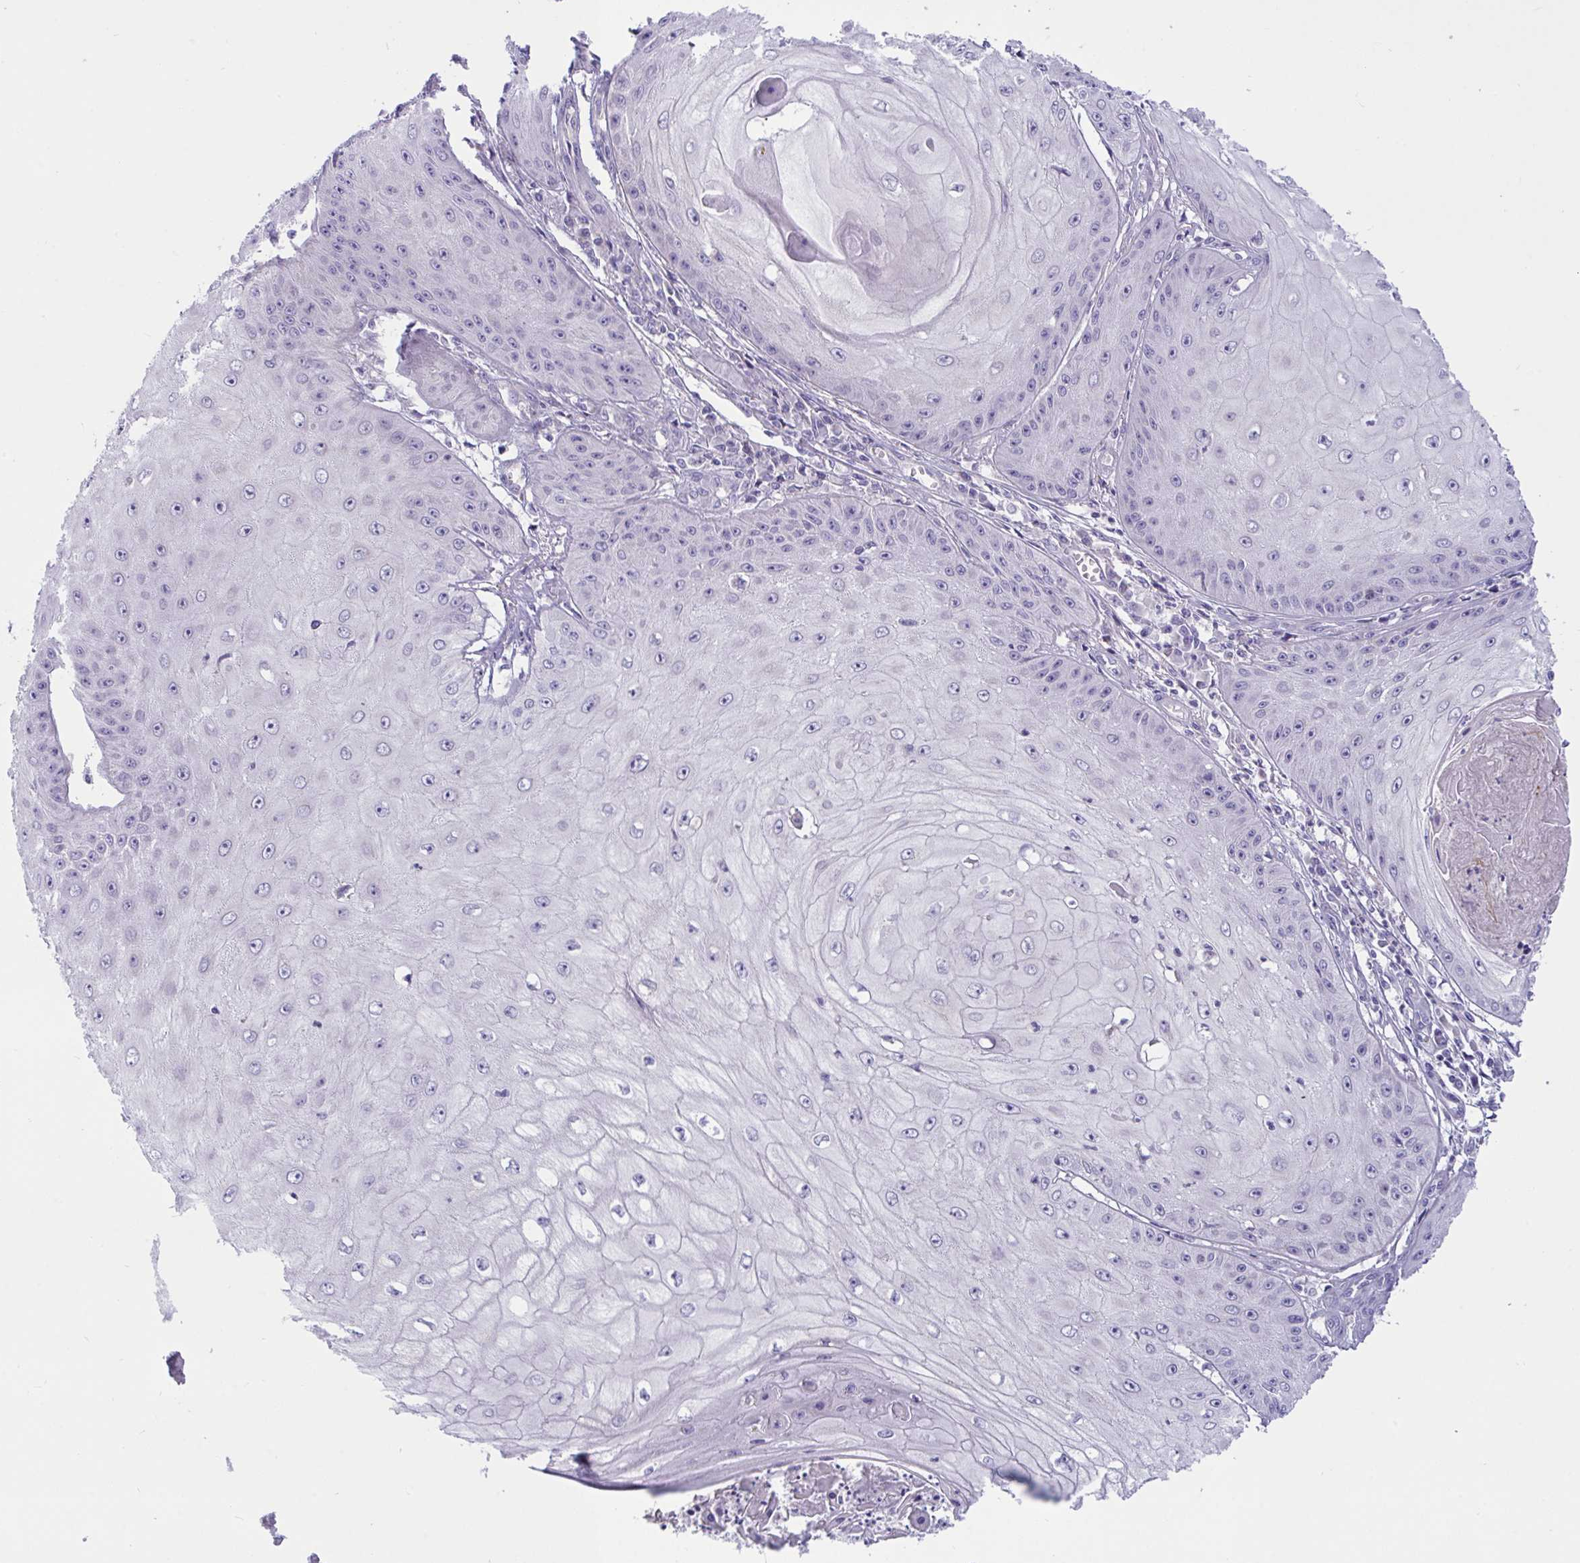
{"staining": {"intensity": "negative", "quantity": "none", "location": "none"}, "tissue": "skin cancer", "cell_type": "Tumor cells", "image_type": "cancer", "snomed": [{"axis": "morphology", "description": "Squamous cell carcinoma, NOS"}, {"axis": "topography", "description": "Skin"}], "caption": "An immunohistochemistry (IHC) histopathology image of skin squamous cell carcinoma is shown. There is no staining in tumor cells of skin squamous cell carcinoma.", "gene": "DTX3", "patient": {"sex": "male", "age": 70}}